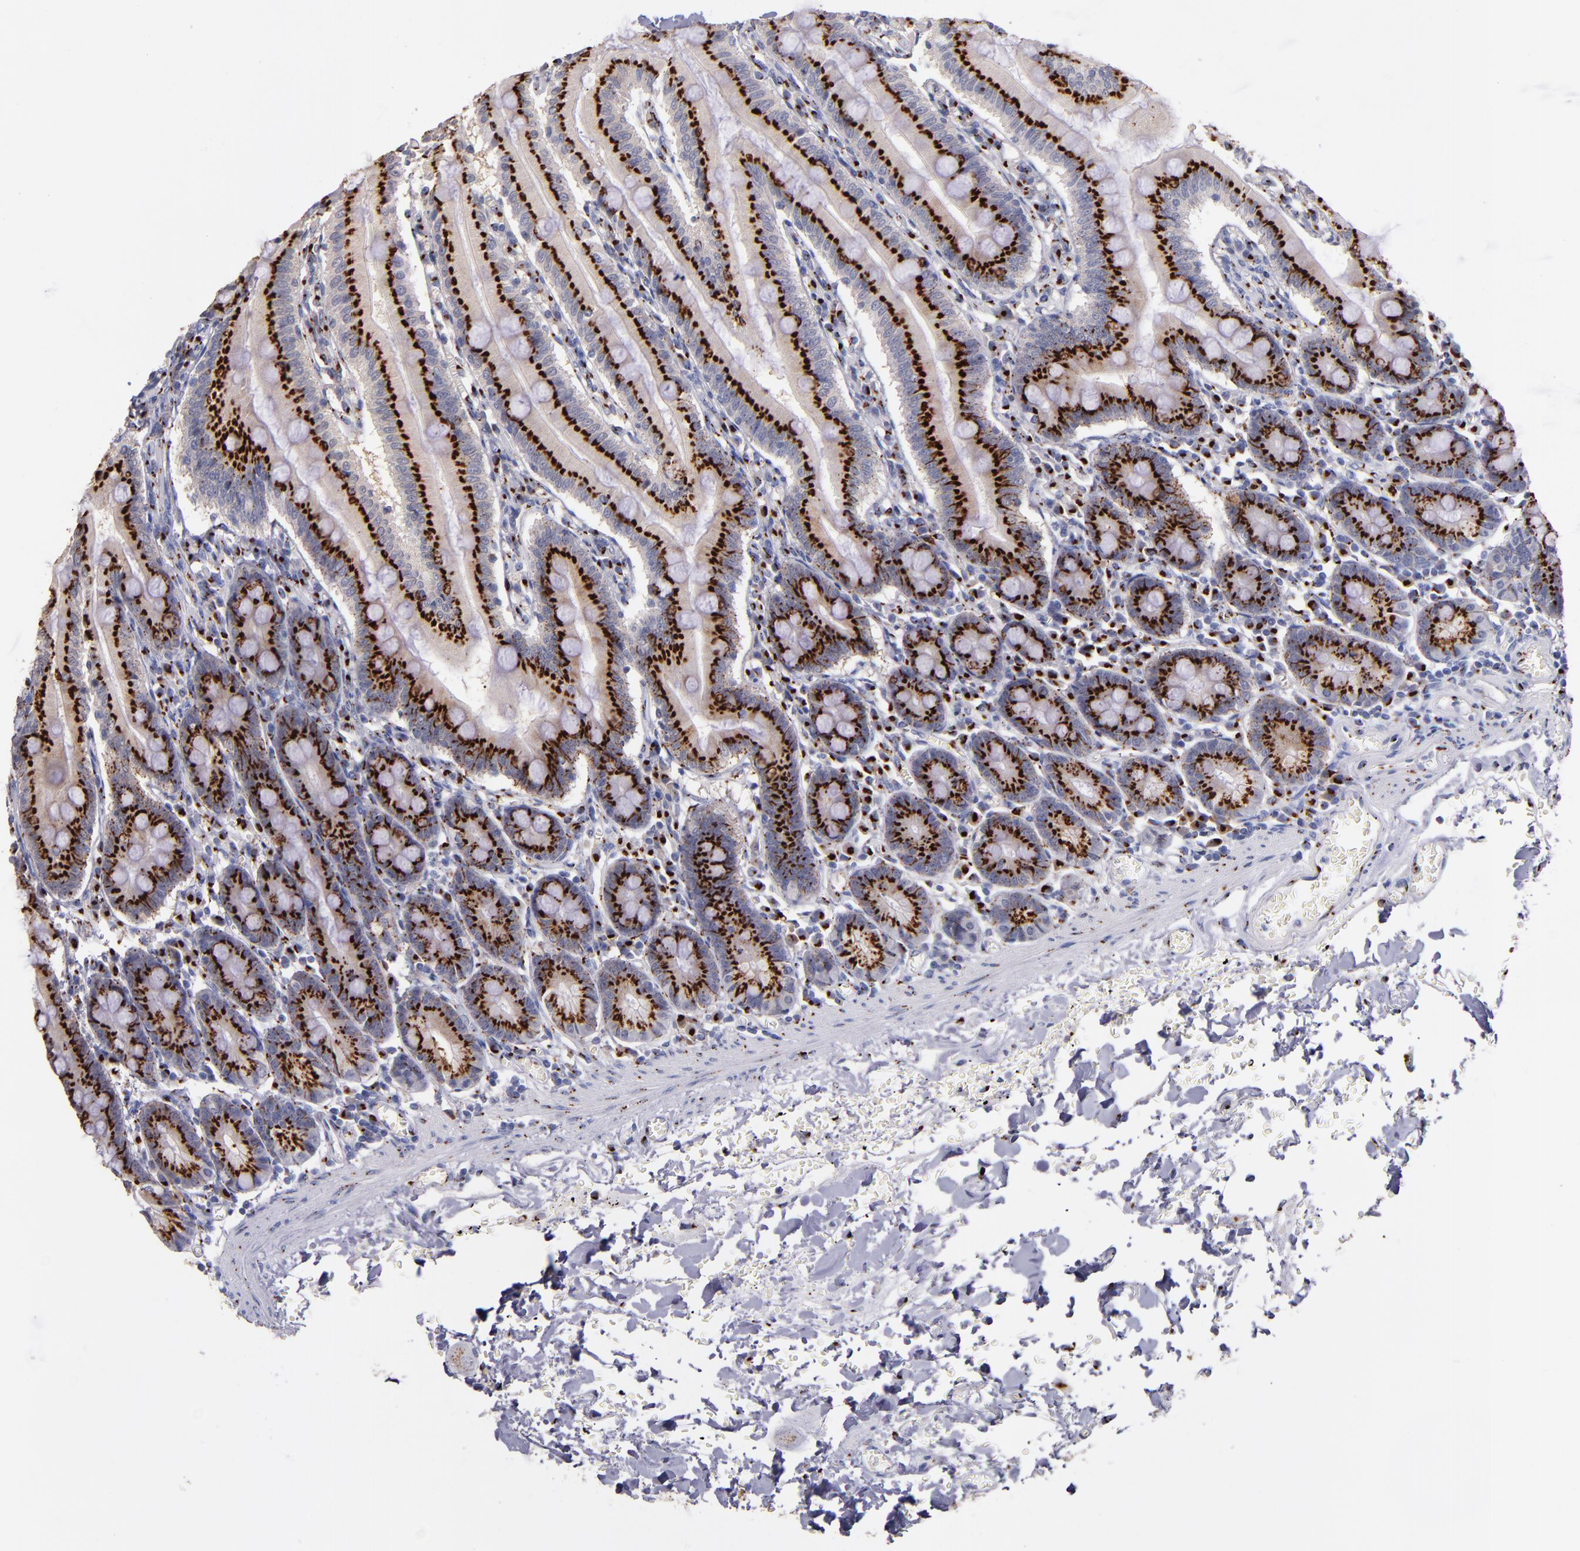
{"staining": {"intensity": "strong", "quantity": ">75%", "location": "cytoplasmic/membranous"}, "tissue": "small intestine", "cell_type": "Glandular cells", "image_type": "normal", "snomed": [{"axis": "morphology", "description": "Normal tissue, NOS"}, {"axis": "topography", "description": "Small intestine"}], "caption": "Protein analysis of benign small intestine displays strong cytoplasmic/membranous expression in approximately >75% of glandular cells. The protein is stained brown, and the nuclei are stained in blue (DAB IHC with brightfield microscopy, high magnification).", "gene": "GOLIM4", "patient": {"sex": "male", "age": 71}}